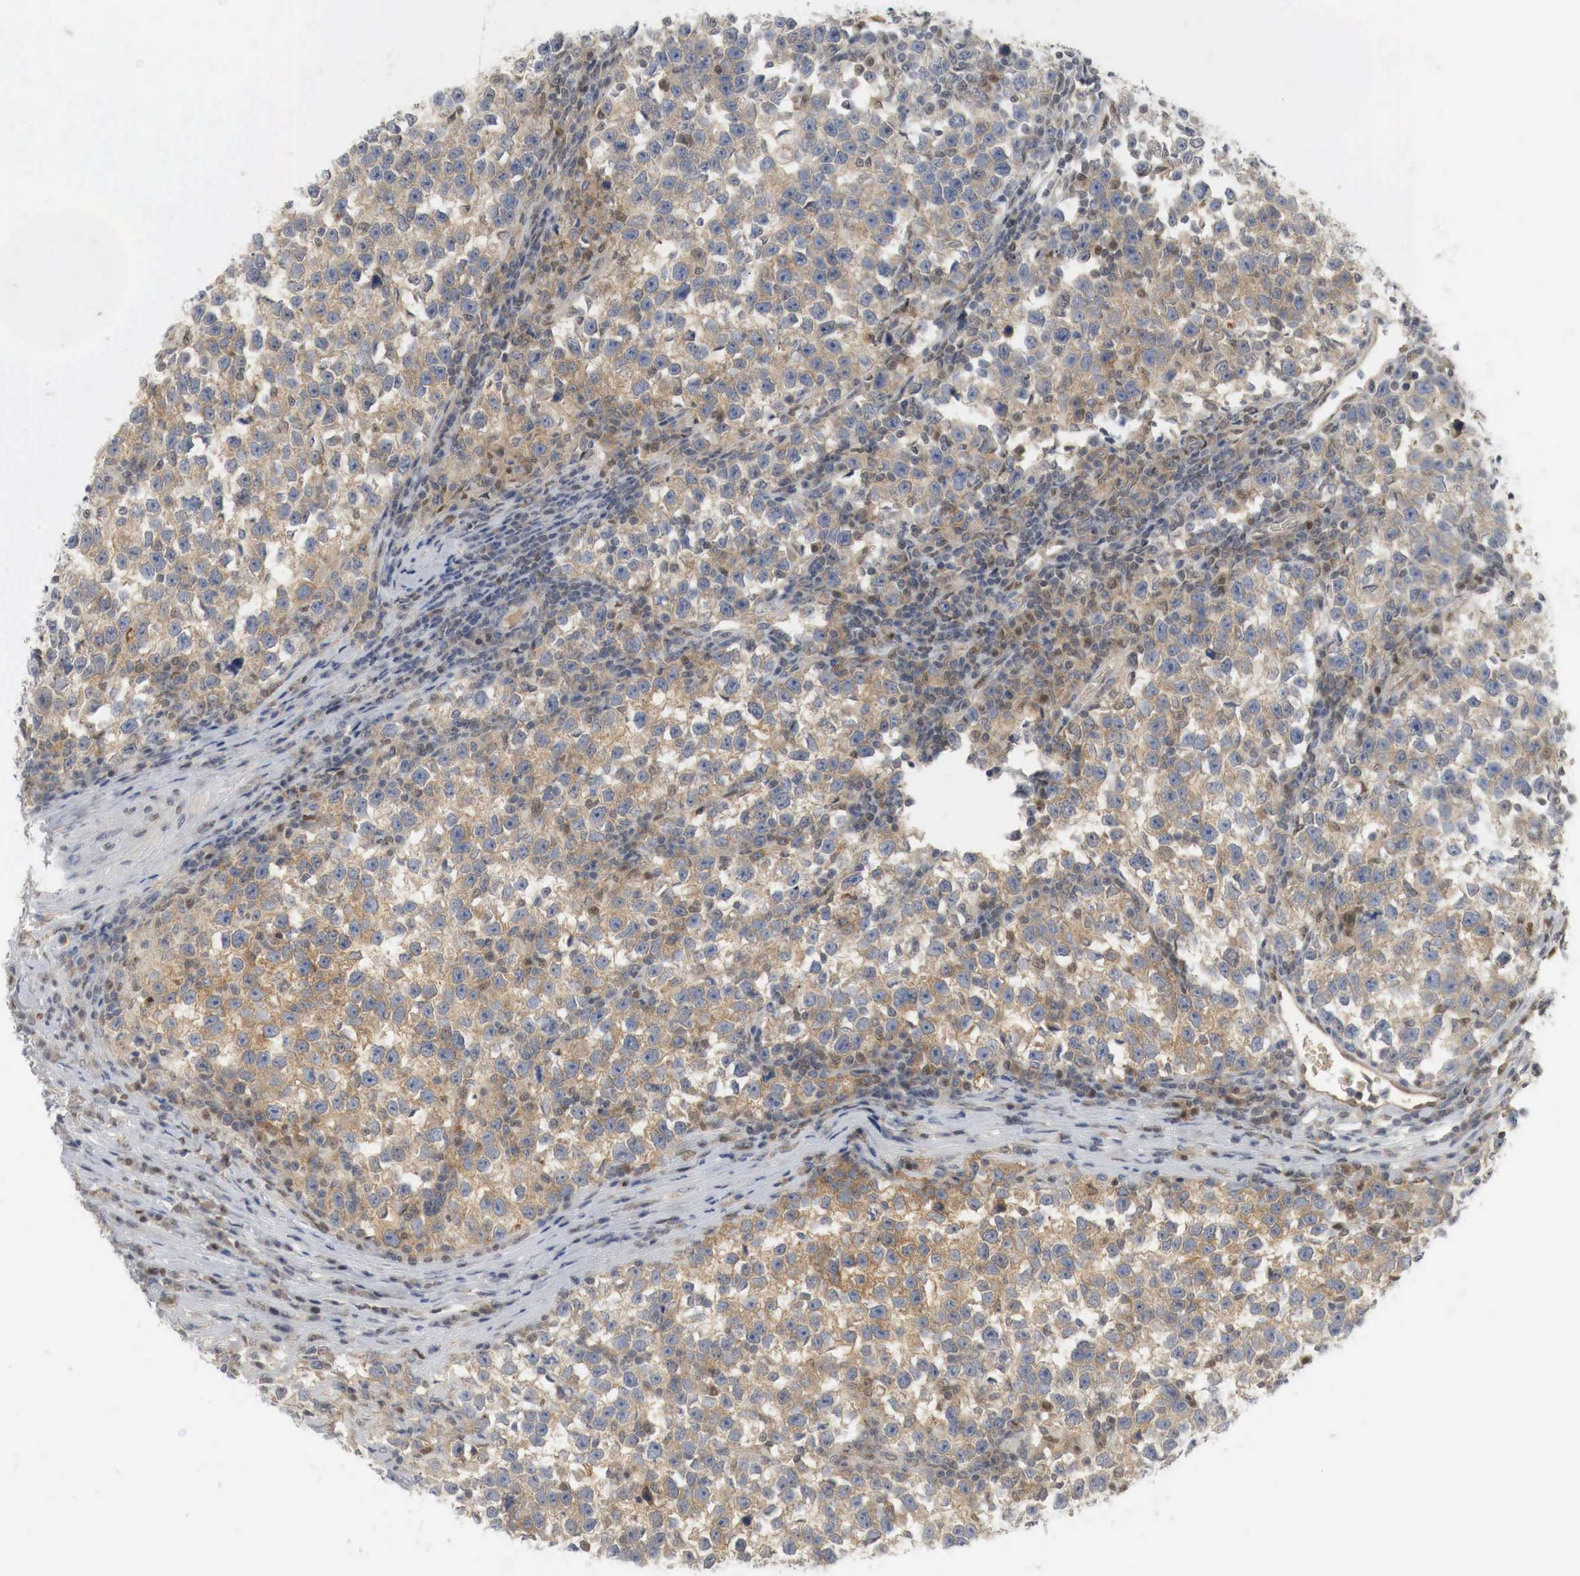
{"staining": {"intensity": "moderate", "quantity": "25%-75%", "location": "cytoplasmic/membranous,nuclear"}, "tissue": "testis cancer", "cell_type": "Tumor cells", "image_type": "cancer", "snomed": [{"axis": "morphology", "description": "Seminoma, NOS"}, {"axis": "topography", "description": "Testis"}], "caption": "Immunohistochemical staining of human testis seminoma displays moderate cytoplasmic/membranous and nuclear protein staining in about 25%-75% of tumor cells.", "gene": "MYC", "patient": {"sex": "male", "age": 43}}